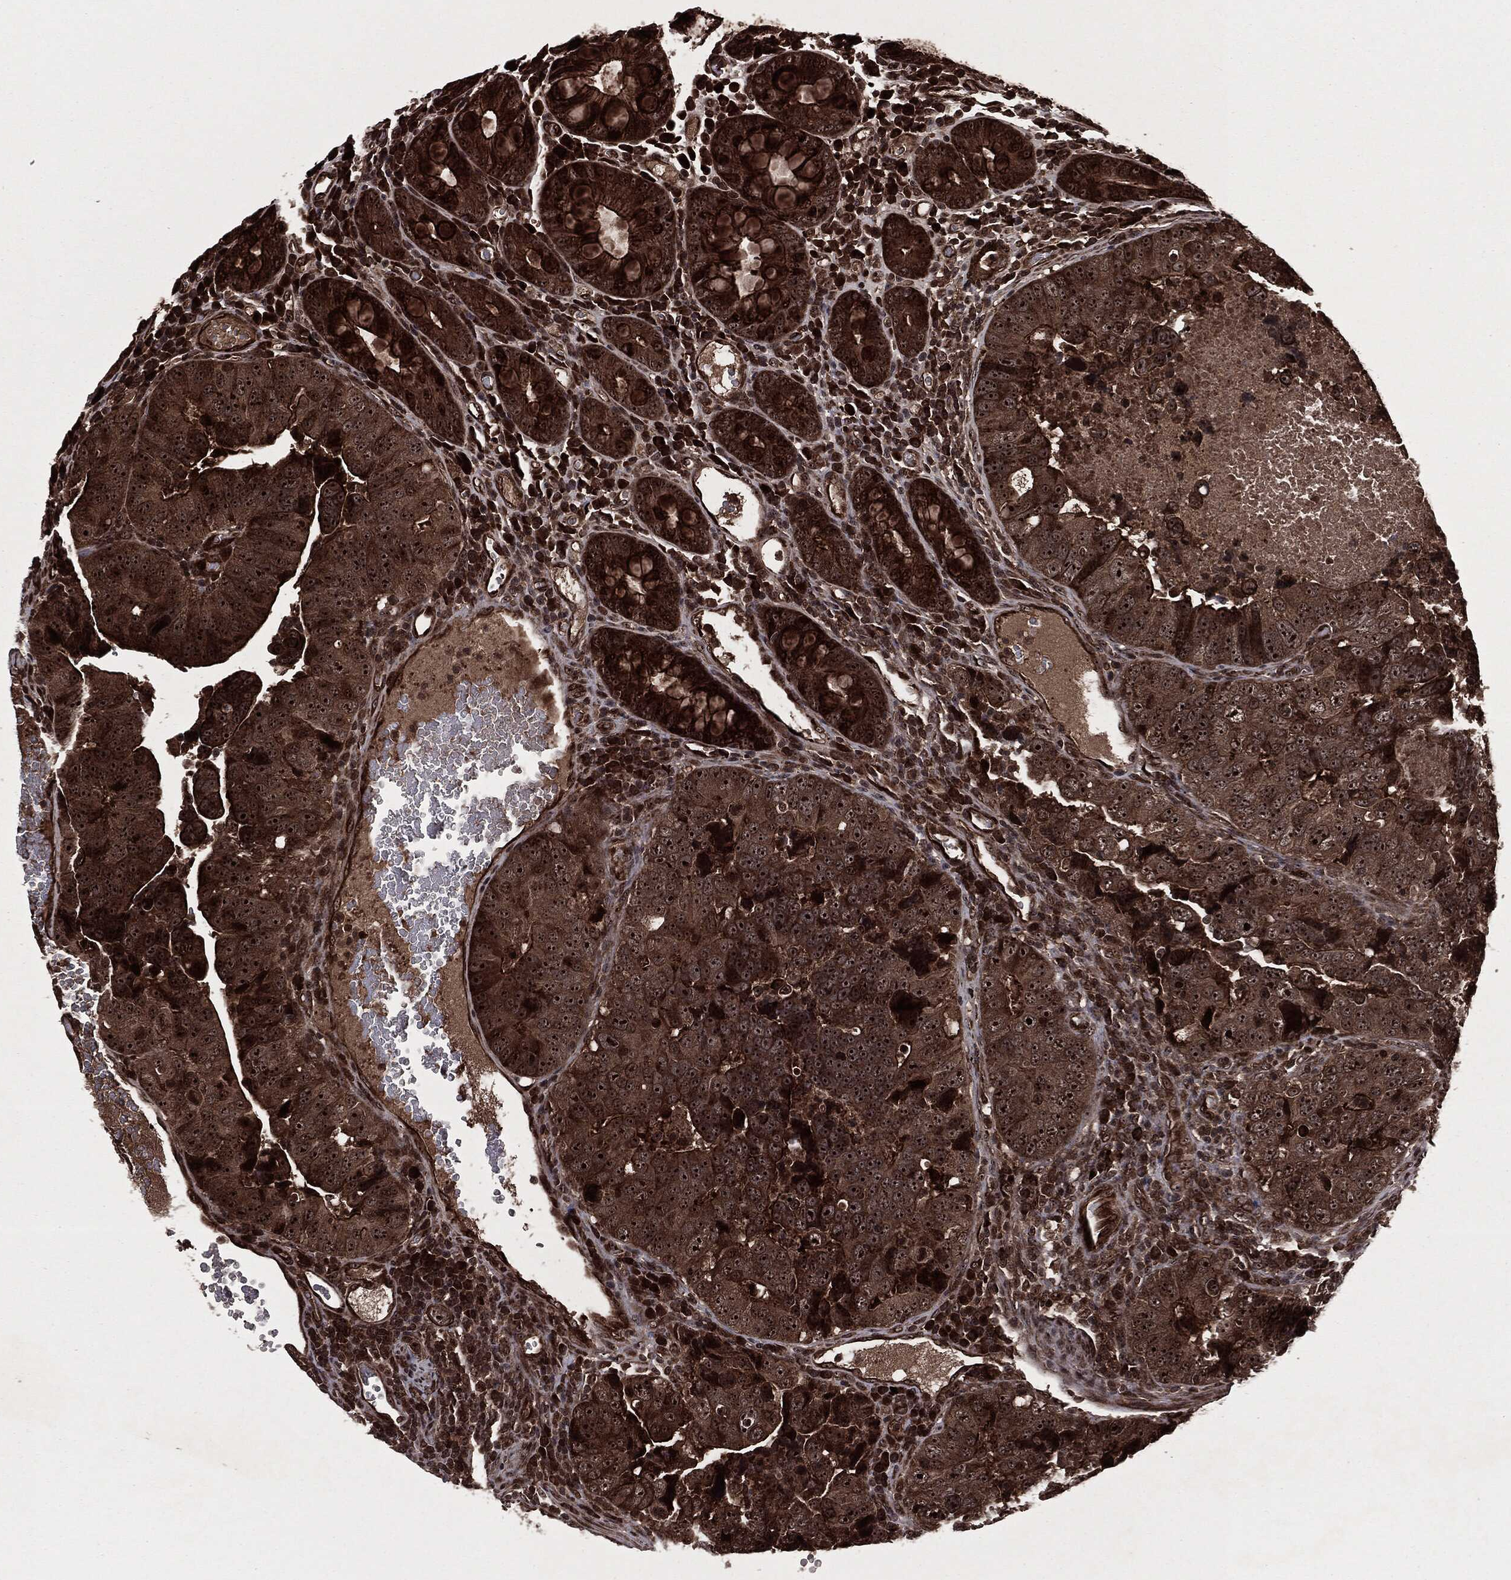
{"staining": {"intensity": "strong", "quantity": ">75%", "location": "cytoplasmic/membranous,nuclear"}, "tissue": "colorectal cancer", "cell_type": "Tumor cells", "image_type": "cancer", "snomed": [{"axis": "morphology", "description": "Adenocarcinoma, NOS"}, {"axis": "topography", "description": "Colon"}], "caption": "The micrograph reveals staining of colorectal cancer, revealing strong cytoplasmic/membranous and nuclear protein positivity (brown color) within tumor cells.", "gene": "CARD6", "patient": {"sex": "female", "age": 72}}